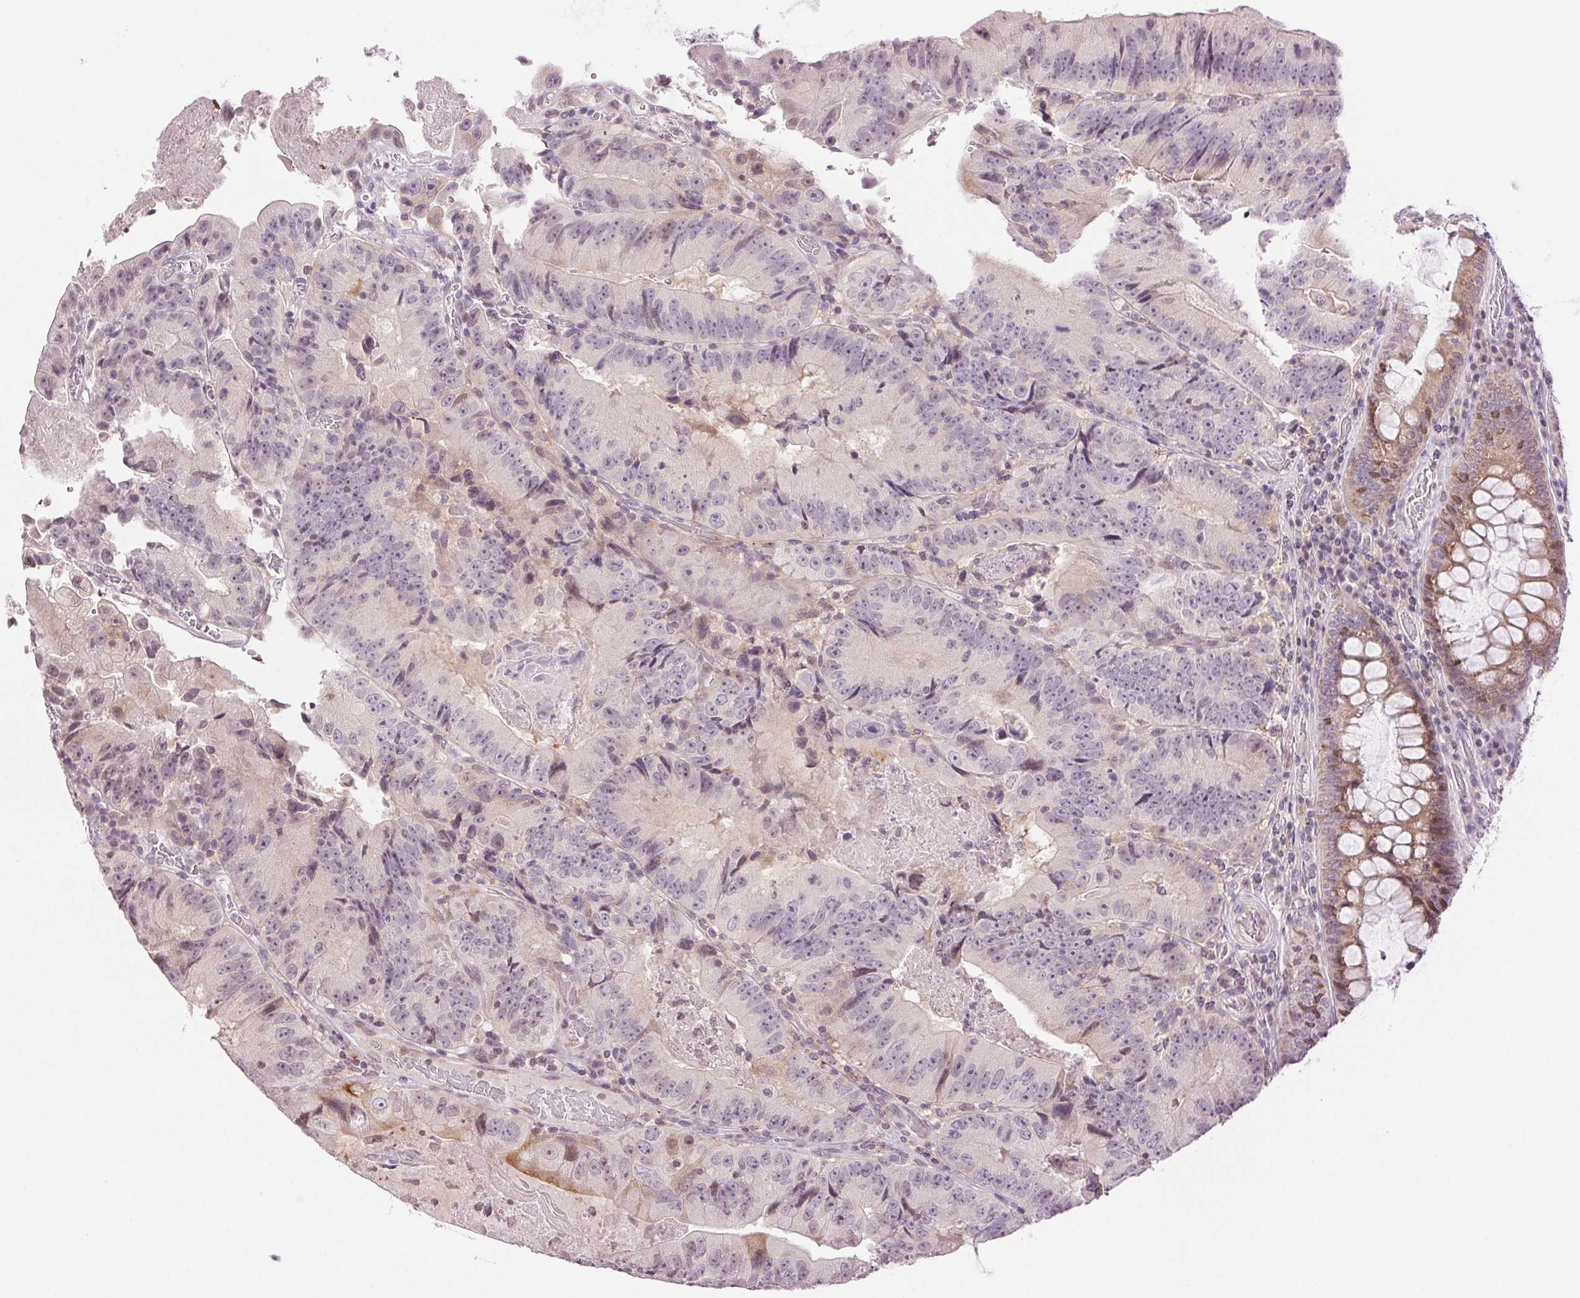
{"staining": {"intensity": "weak", "quantity": "<25%", "location": "nuclear"}, "tissue": "colorectal cancer", "cell_type": "Tumor cells", "image_type": "cancer", "snomed": [{"axis": "morphology", "description": "Adenocarcinoma, NOS"}, {"axis": "topography", "description": "Colon"}], "caption": "The histopathology image reveals no significant expression in tumor cells of adenocarcinoma (colorectal). (Immunohistochemistry, brightfield microscopy, high magnification).", "gene": "TNNT3", "patient": {"sex": "female", "age": 86}}